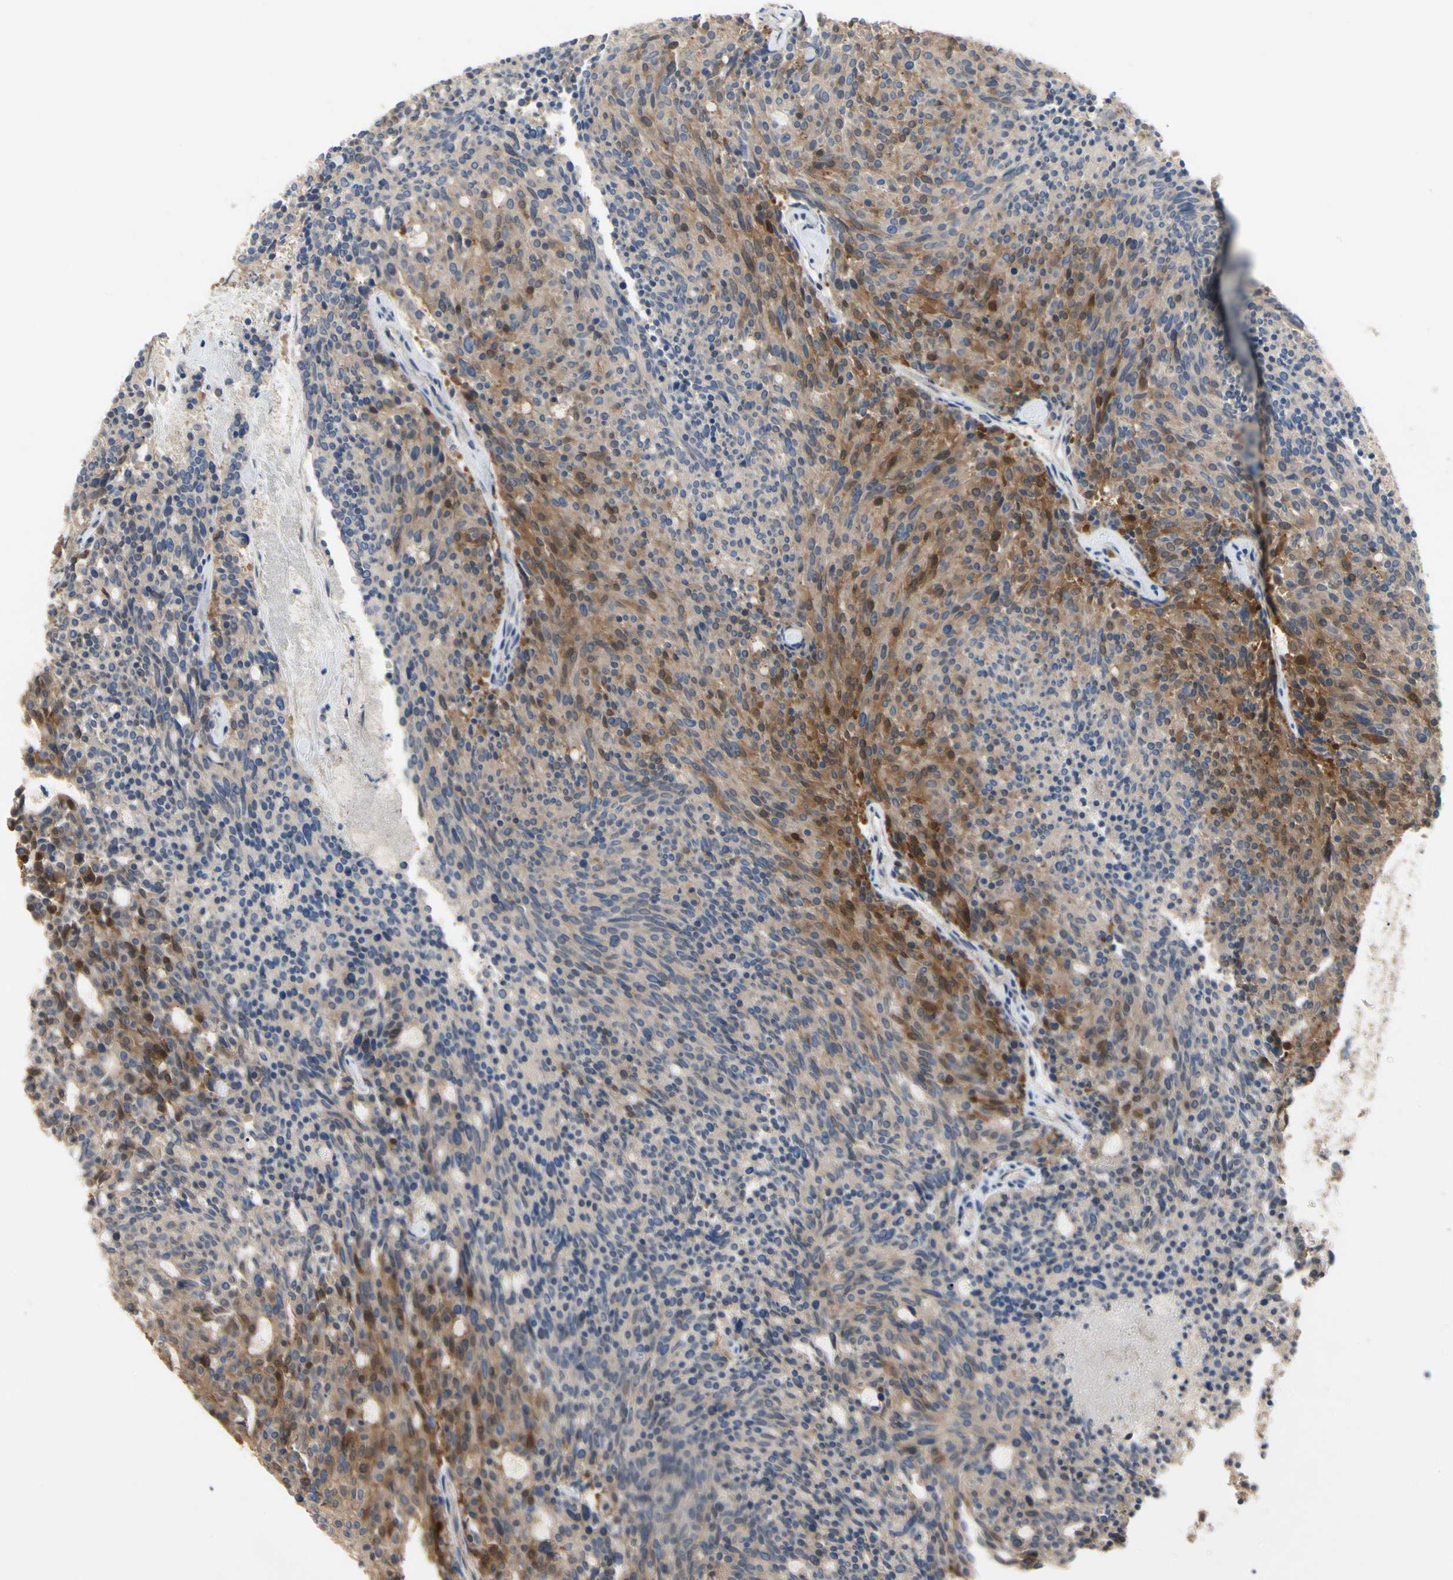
{"staining": {"intensity": "moderate", "quantity": "25%-75%", "location": "cytoplasmic/membranous"}, "tissue": "carcinoid", "cell_type": "Tumor cells", "image_type": "cancer", "snomed": [{"axis": "morphology", "description": "Carcinoid, malignant, NOS"}, {"axis": "topography", "description": "Pancreas"}], "caption": "There is medium levels of moderate cytoplasmic/membranous expression in tumor cells of carcinoid, as demonstrated by immunohistochemical staining (brown color).", "gene": "PDZK1", "patient": {"sex": "female", "age": 54}}